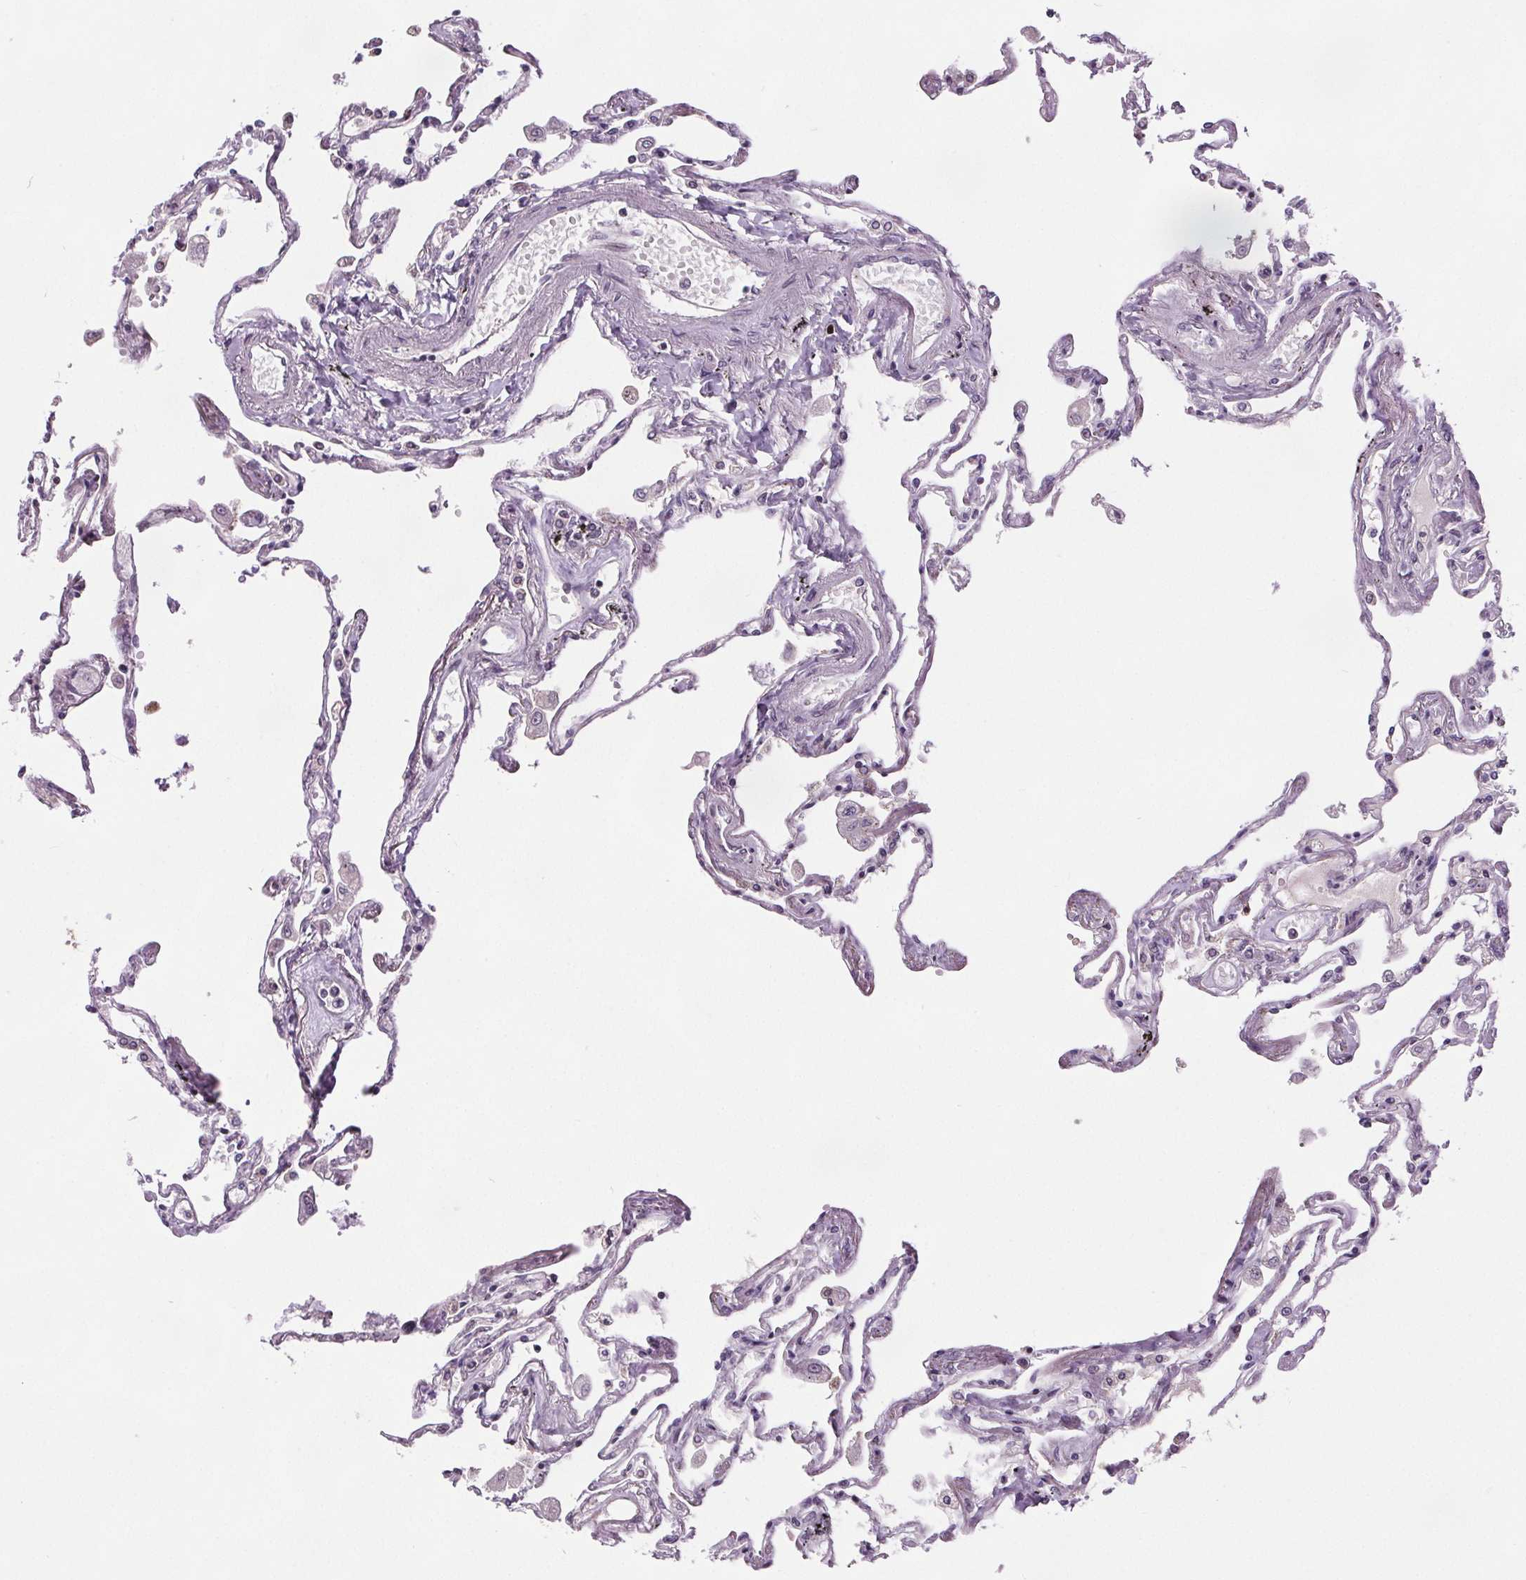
{"staining": {"intensity": "moderate", "quantity": "<25%", "location": "cytoplasmic/membranous"}, "tissue": "lung", "cell_type": "Alveolar cells", "image_type": "normal", "snomed": [{"axis": "morphology", "description": "Normal tissue, NOS"}, {"axis": "morphology", "description": "Adenocarcinoma, NOS"}, {"axis": "topography", "description": "Cartilage tissue"}, {"axis": "topography", "description": "Lung"}], "caption": "This photomicrograph reveals unremarkable lung stained with immunohistochemistry (IHC) to label a protein in brown. The cytoplasmic/membranous of alveolar cells show moderate positivity for the protein. Nuclei are counter-stained blue.", "gene": "SUCLA2", "patient": {"sex": "female", "age": 67}}